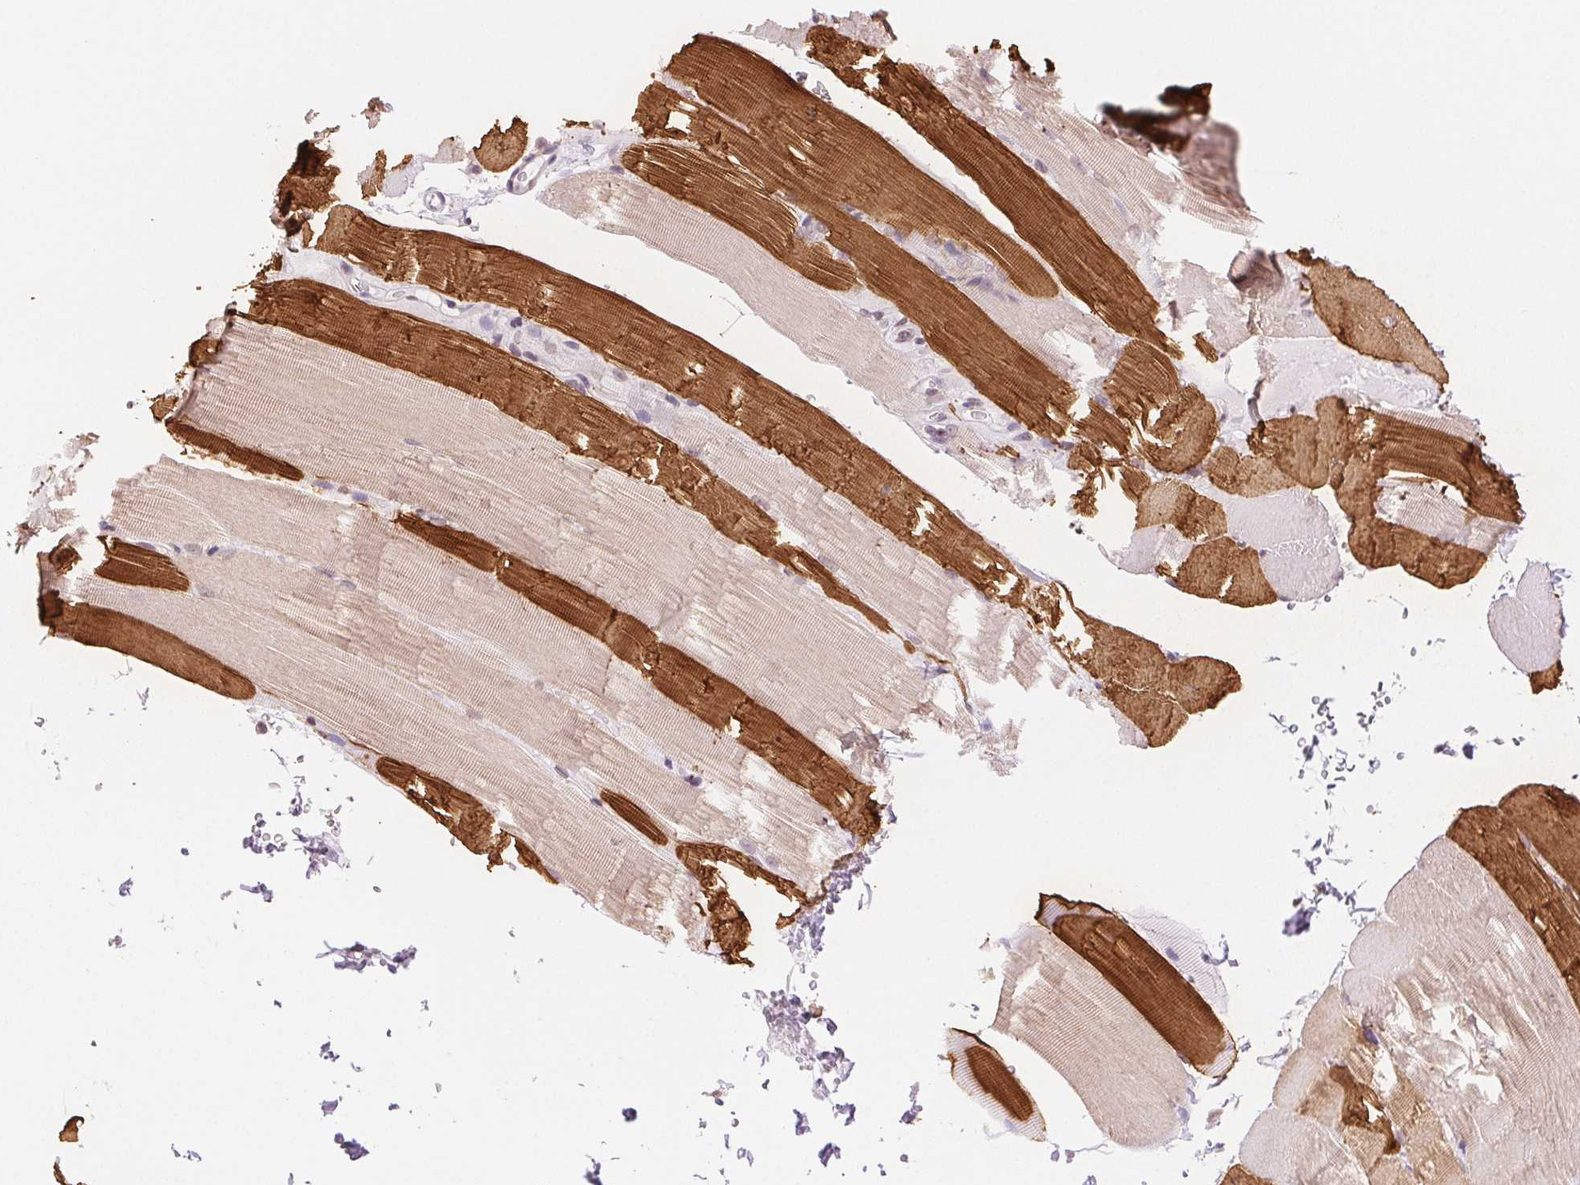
{"staining": {"intensity": "strong", "quantity": "25%-75%", "location": "cytoplasmic/membranous"}, "tissue": "skeletal muscle", "cell_type": "Myocytes", "image_type": "normal", "snomed": [{"axis": "morphology", "description": "Normal tissue, NOS"}, {"axis": "topography", "description": "Skeletal muscle"}], "caption": "This photomicrograph reveals immunohistochemistry (IHC) staining of benign skeletal muscle, with high strong cytoplasmic/membranous staining in about 25%-75% of myocytes.", "gene": "TNNT3", "patient": {"sex": "female", "age": 37}}